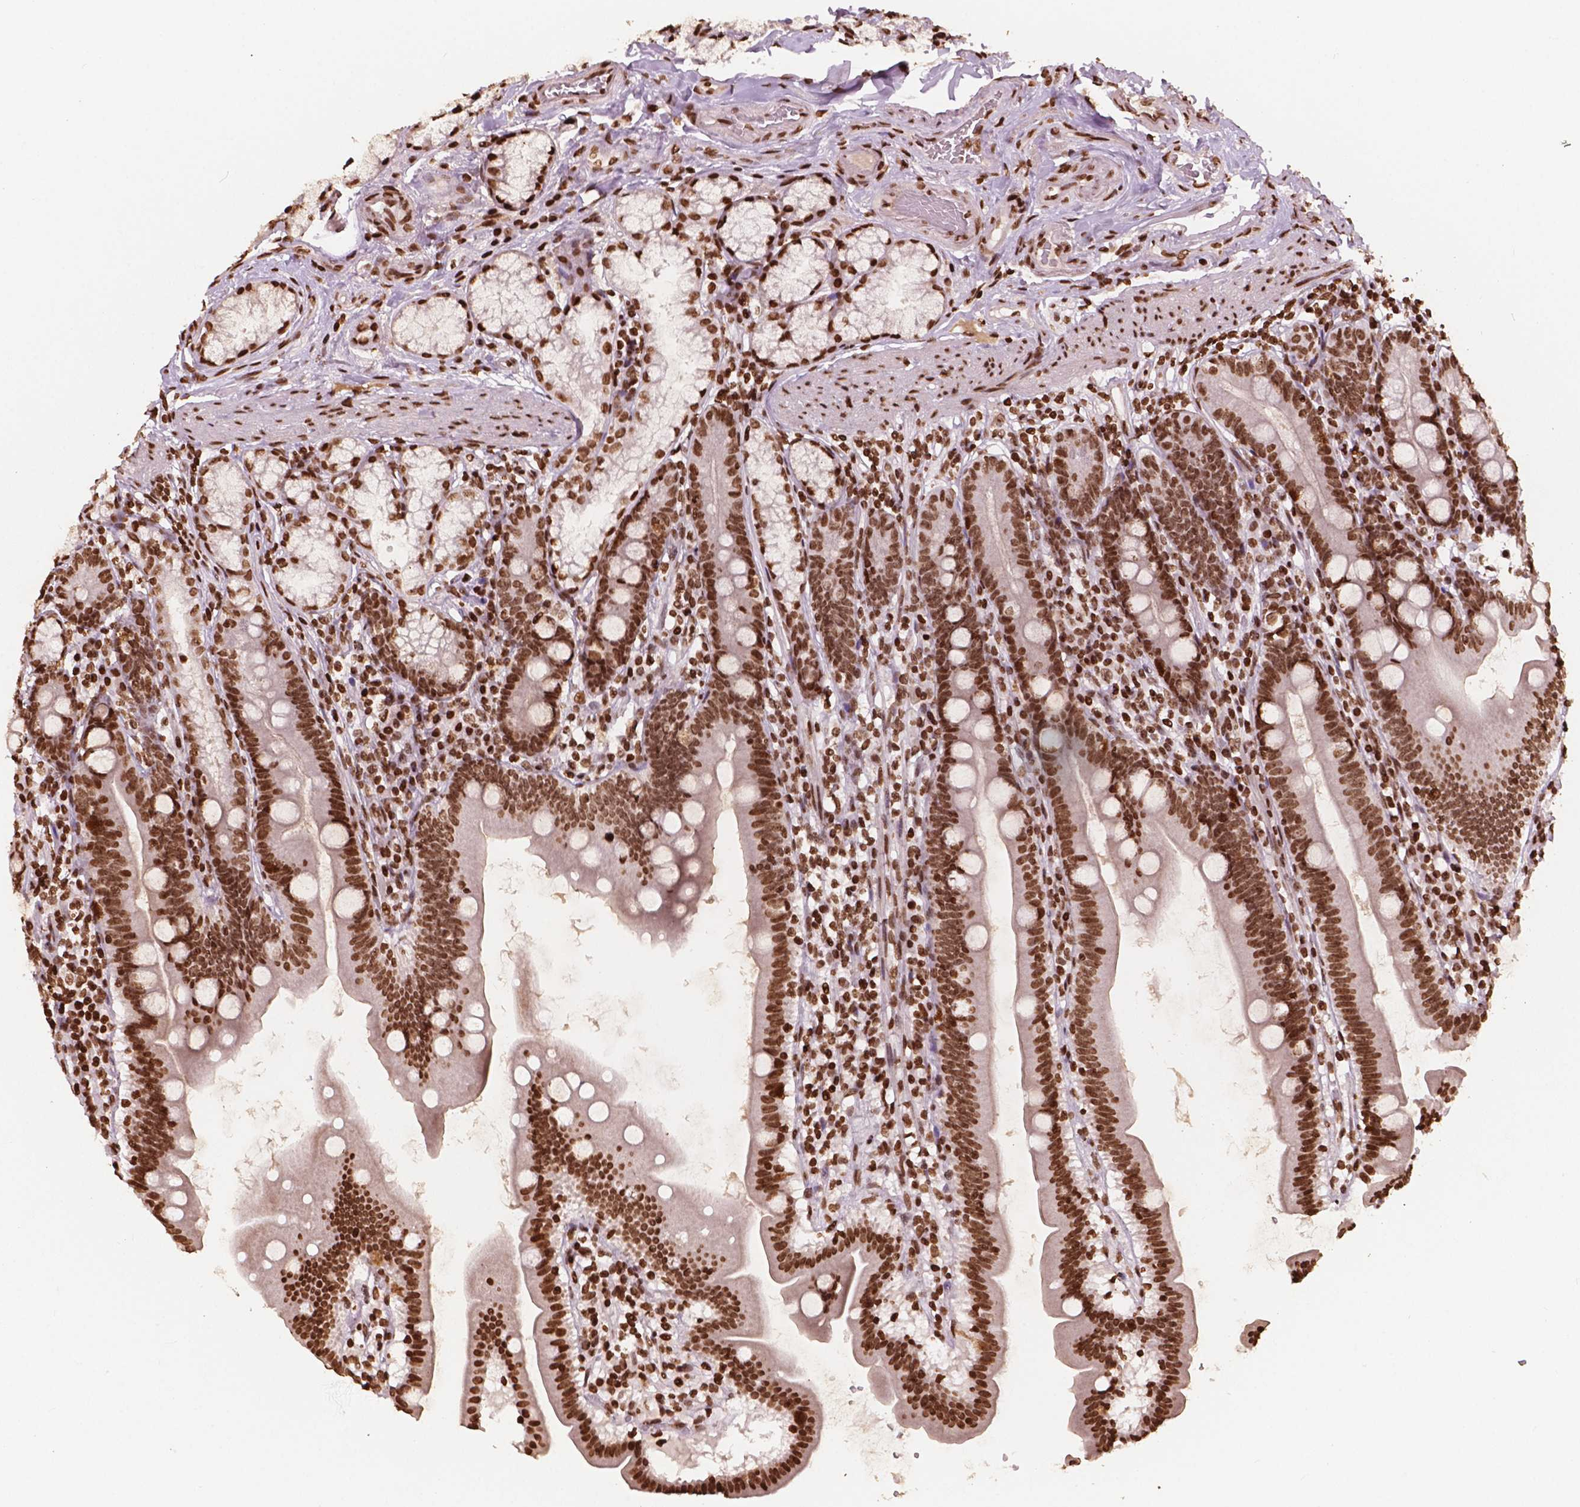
{"staining": {"intensity": "strong", "quantity": ">75%", "location": "nuclear"}, "tissue": "duodenum", "cell_type": "Glandular cells", "image_type": "normal", "snomed": [{"axis": "morphology", "description": "Normal tissue, NOS"}, {"axis": "topography", "description": "Duodenum"}], "caption": "About >75% of glandular cells in normal duodenum display strong nuclear protein staining as visualized by brown immunohistochemical staining.", "gene": "H3C7", "patient": {"sex": "female", "age": 67}}